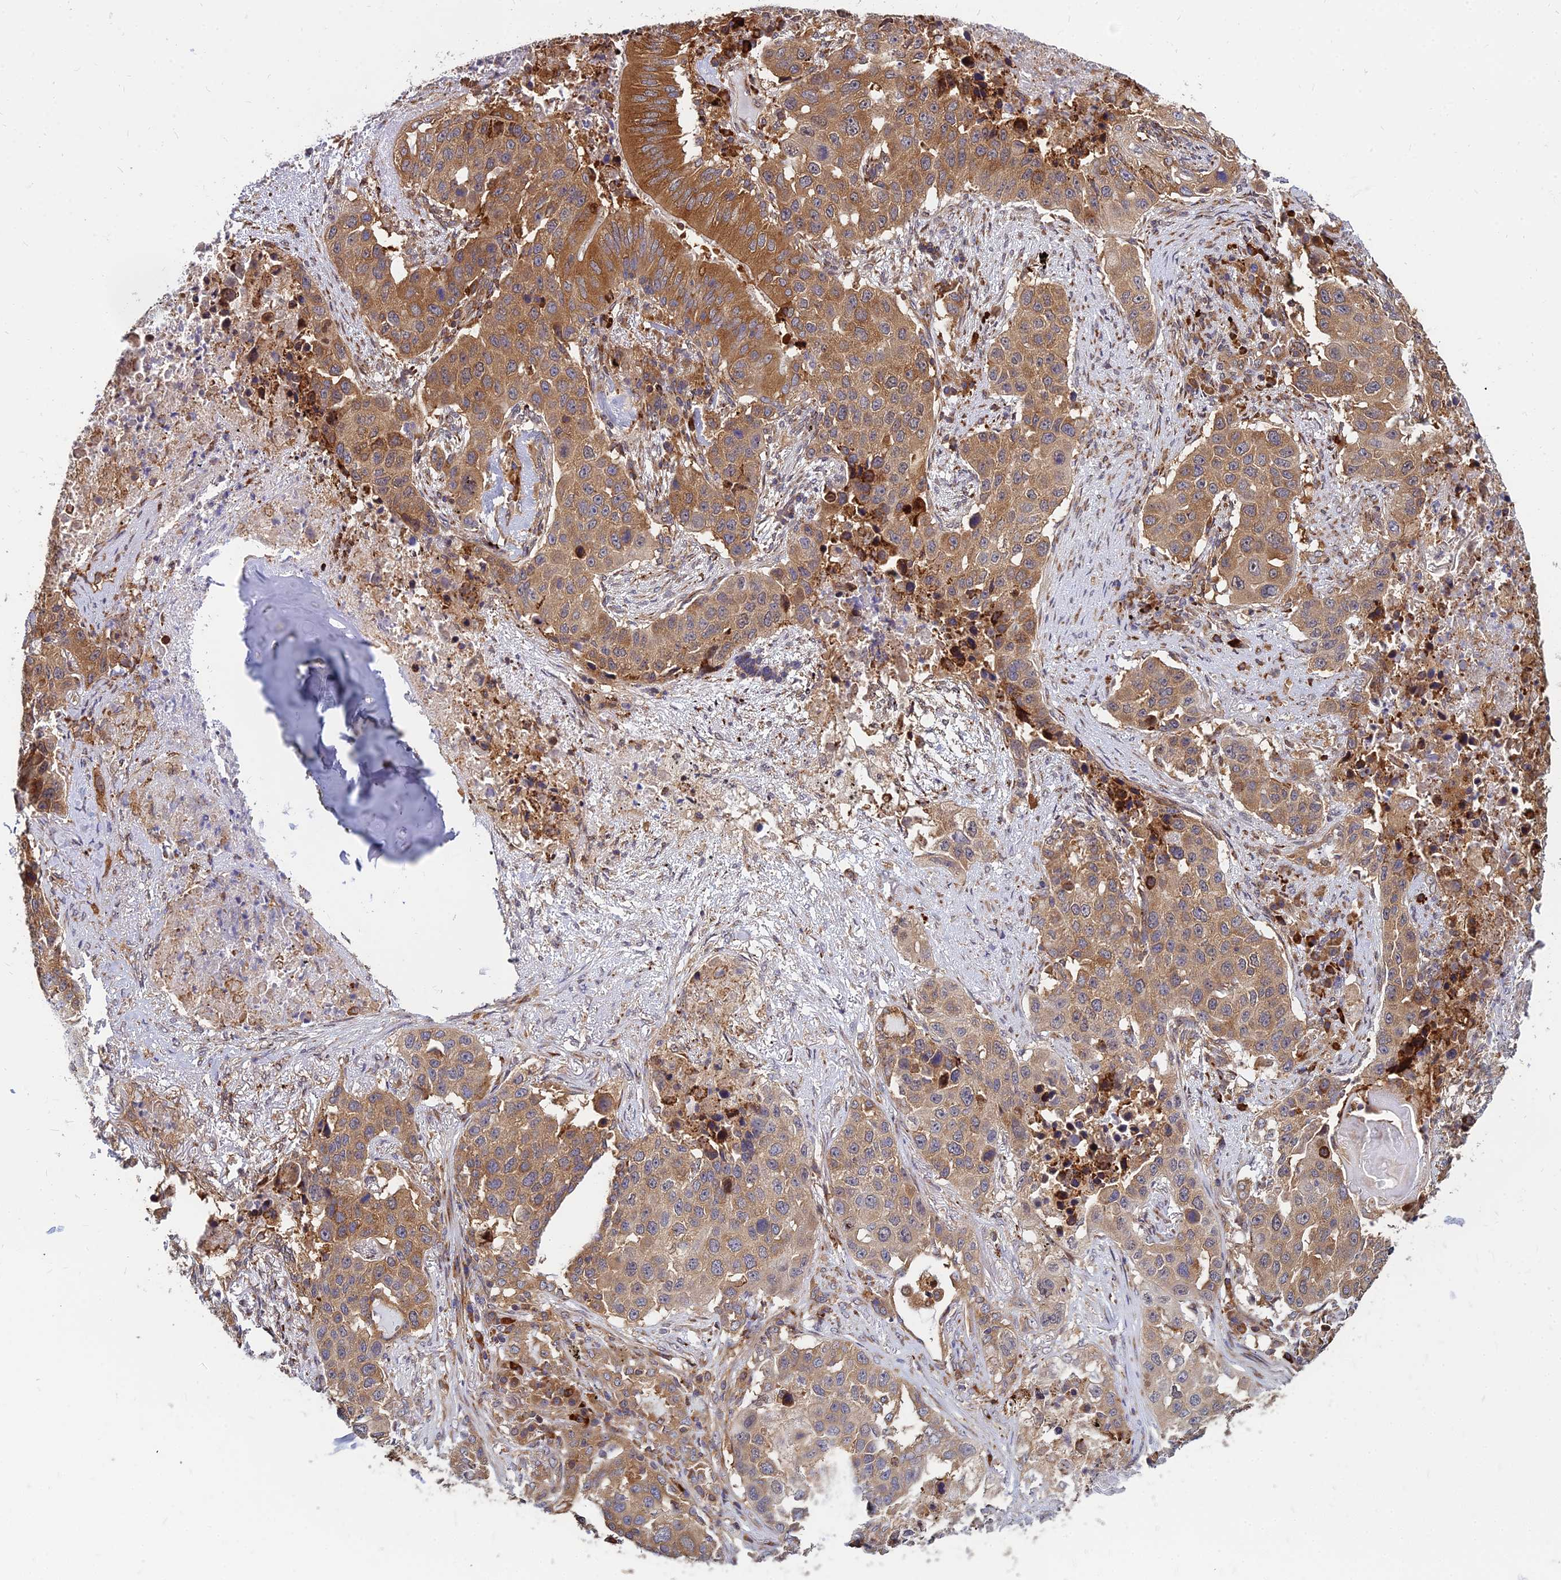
{"staining": {"intensity": "moderate", "quantity": ">75%", "location": "cytoplasmic/membranous"}, "tissue": "lung cancer", "cell_type": "Tumor cells", "image_type": "cancer", "snomed": [{"axis": "morphology", "description": "Squamous cell carcinoma, NOS"}, {"axis": "topography", "description": "Lung"}], "caption": "About >75% of tumor cells in human lung squamous cell carcinoma exhibit moderate cytoplasmic/membranous protein expression as visualized by brown immunohistochemical staining.", "gene": "CCT6B", "patient": {"sex": "female", "age": 63}}